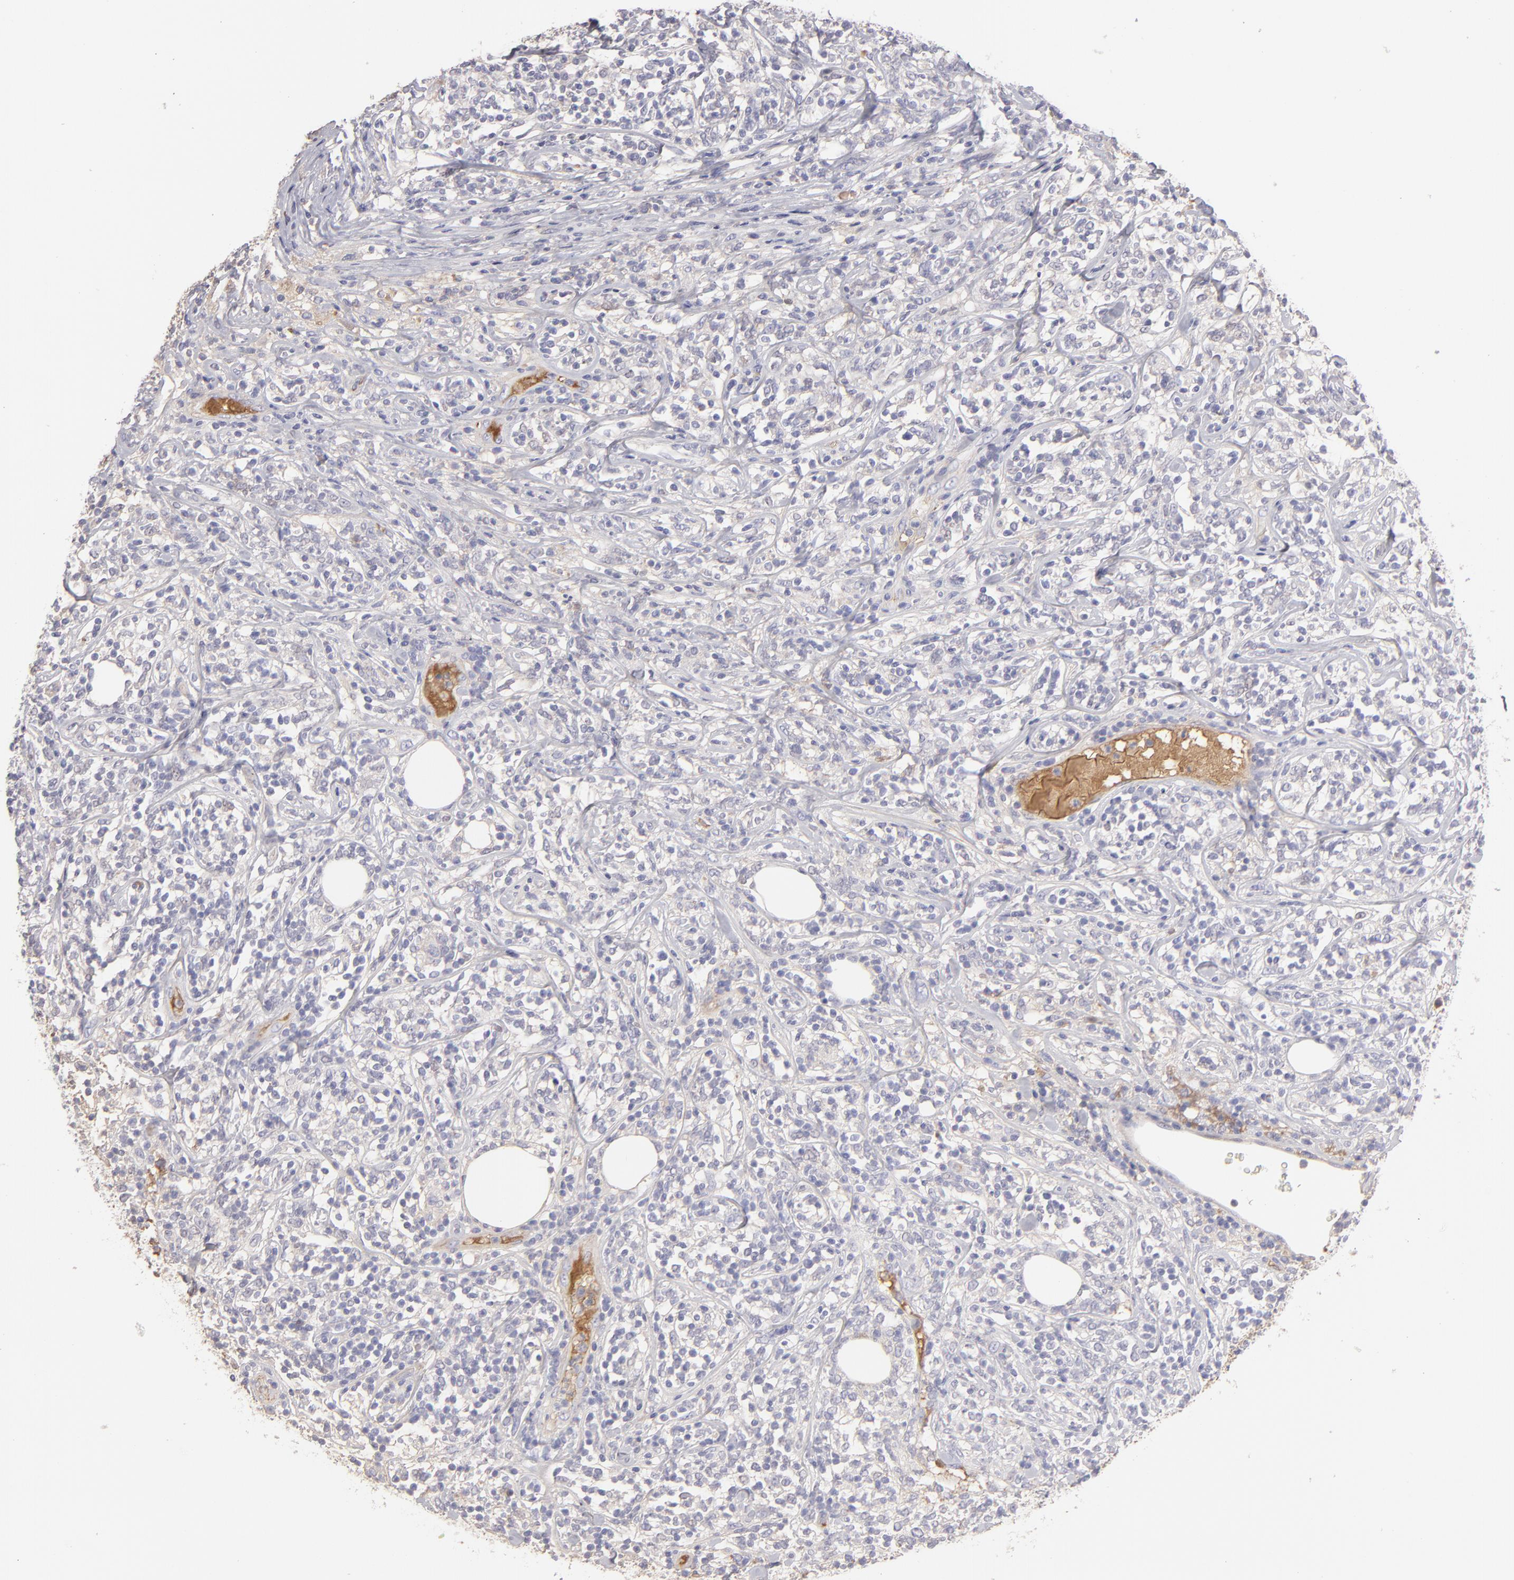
{"staining": {"intensity": "negative", "quantity": "none", "location": "none"}, "tissue": "lymphoma", "cell_type": "Tumor cells", "image_type": "cancer", "snomed": [{"axis": "morphology", "description": "Malignant lymphoma, non-Hodgkin's type, High grade"}, {"axis": "topography", "description": "Lymph node"}], "caption": "Immunohistochemistry photomicrograph of lymphoma stained for a protein (brown), which demonstrates no positivity in tumor cells.", "gene": "ABCC4", "patient": {"sex": "female", "age": 84}}